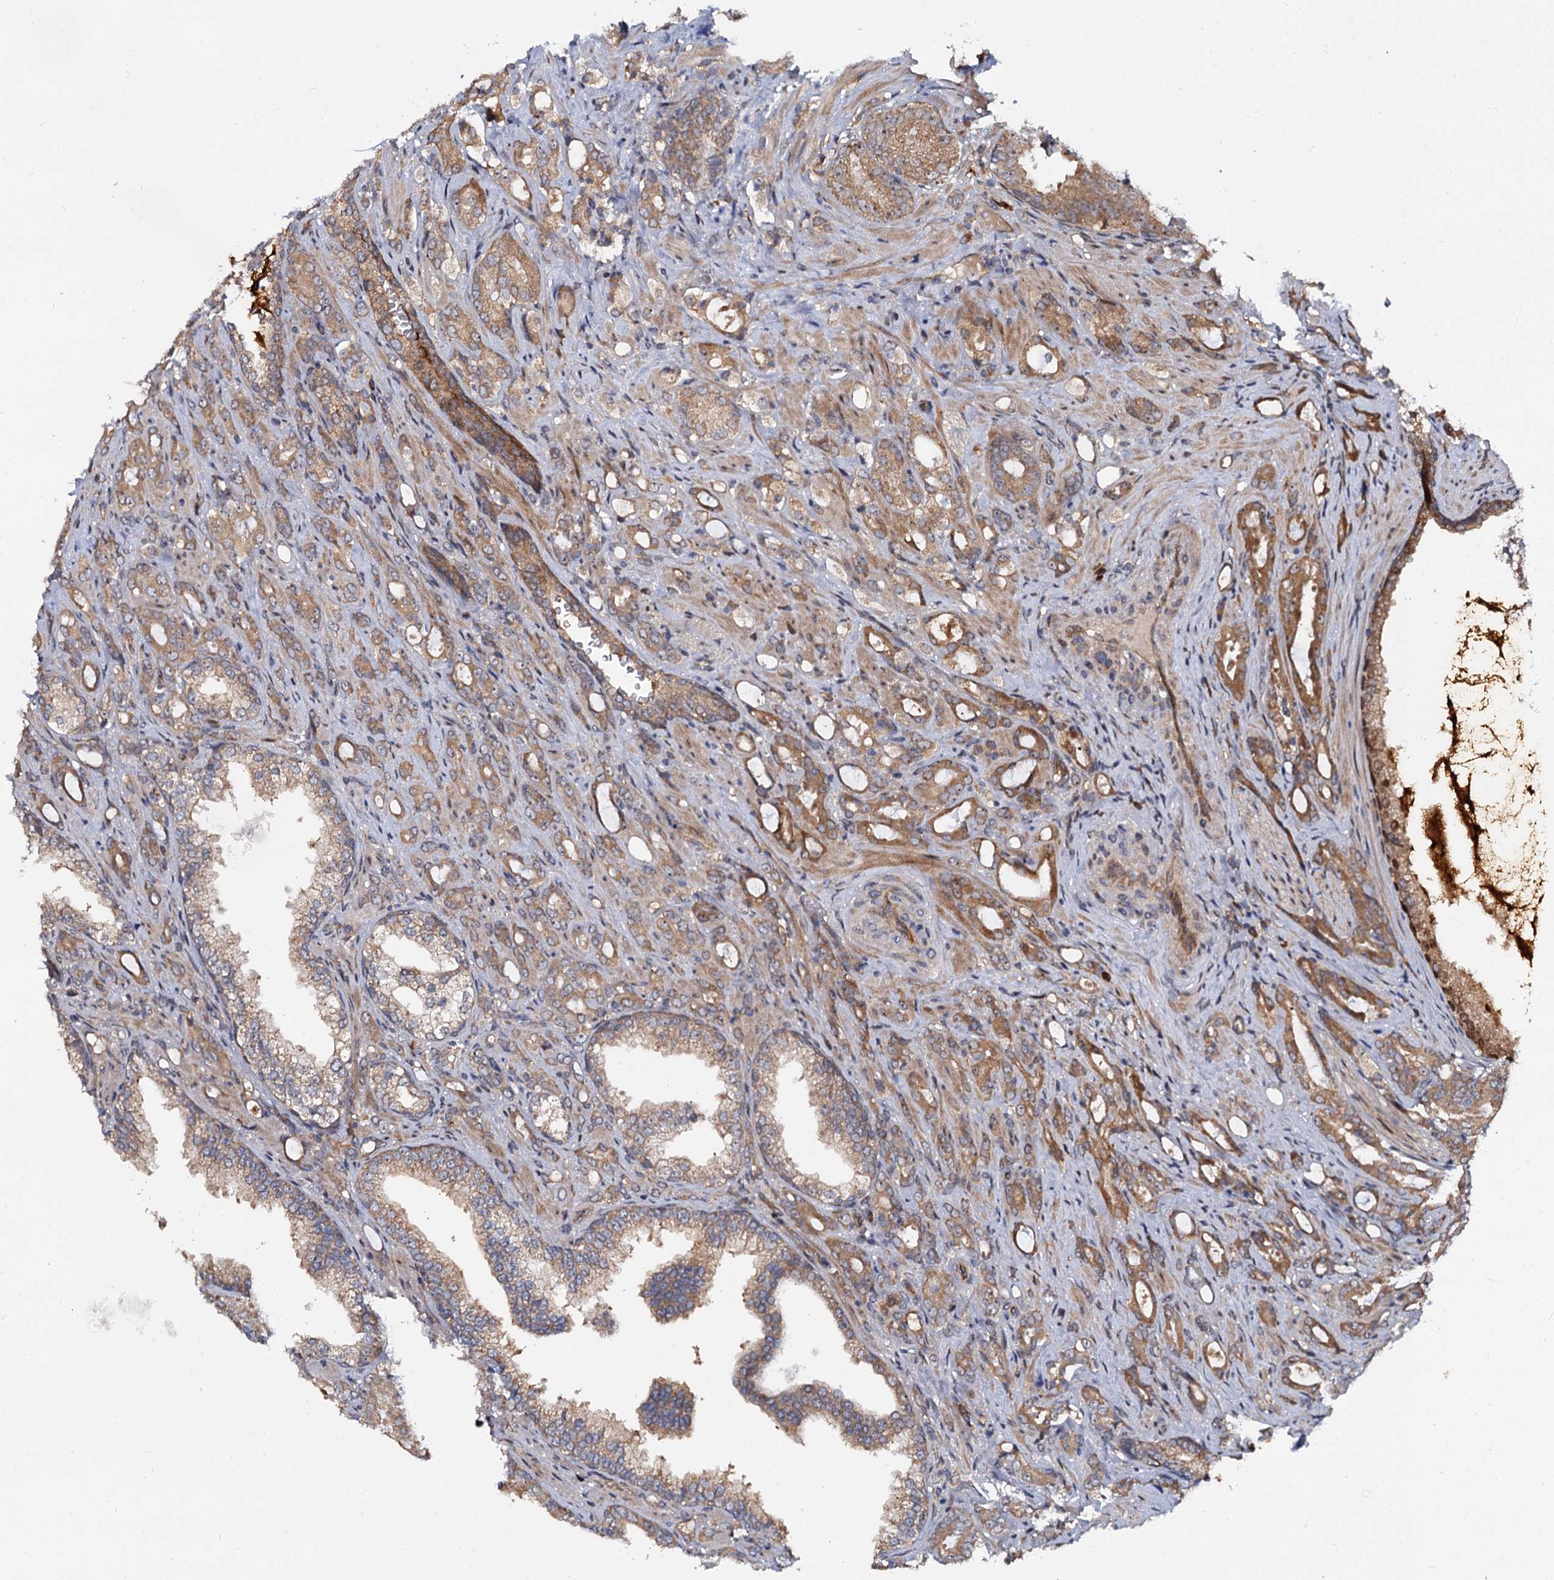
{"staining": {"intensity": "moderate", "quantity": ">75%", "location": "cytoplasmic/membranous"}, "tissue": "prostate cancer", "cell_type": "Tumor cells", "image_type": "cancer", "snomed": [{"axis": "morphology", "description": "Adenocarcinoma, High grade"}, {"axis": "topography", "description": "Prostate"}], "caption": "Prostate cancer stained for a protein (brown) shows moderate cytoplasmic/membranous positive positivity in about >75% of tumor cells.", "gene": "WWC3", "patient": {"sex": "male", "age": 72}}